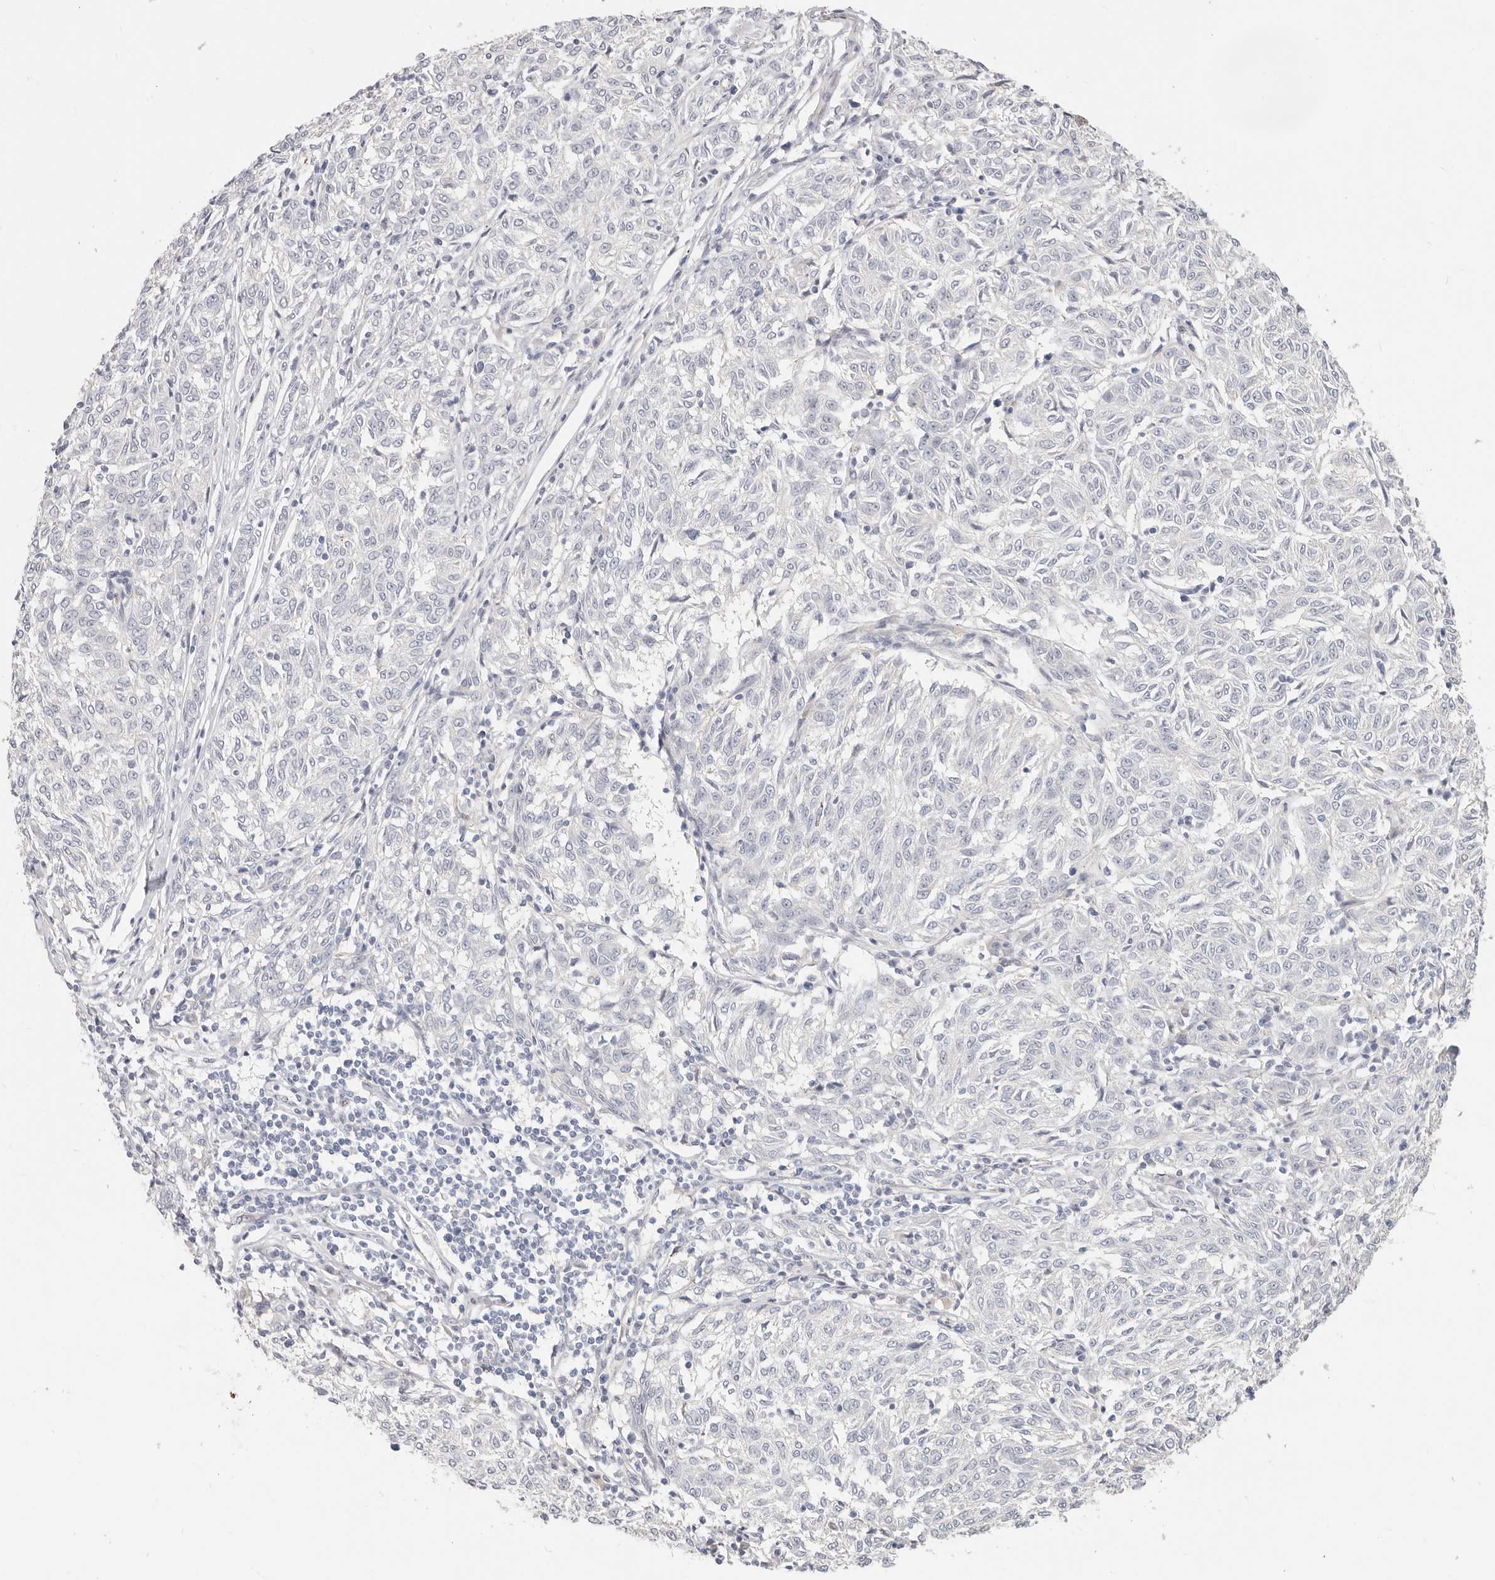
{"staining": {"intensity": "negative", "quantity": "none", "location": "none"}, "tissue": "melanoma", "cell_type": "Tumor cells", "image_type": "cancer", "snomed": [{"axis": "morphology", "description": "Malignant melanoma, NOS"}, {"axis": "topography", "description": "Skin"}], "caption": "Immunohistochemistry histopathology image of neoplastic tissue: human melanoma stained with DAB displays no significant protein positivity in tumor cells.", "gene": "ZRANB1", "patient": {"sex": "female", "age": 72}}